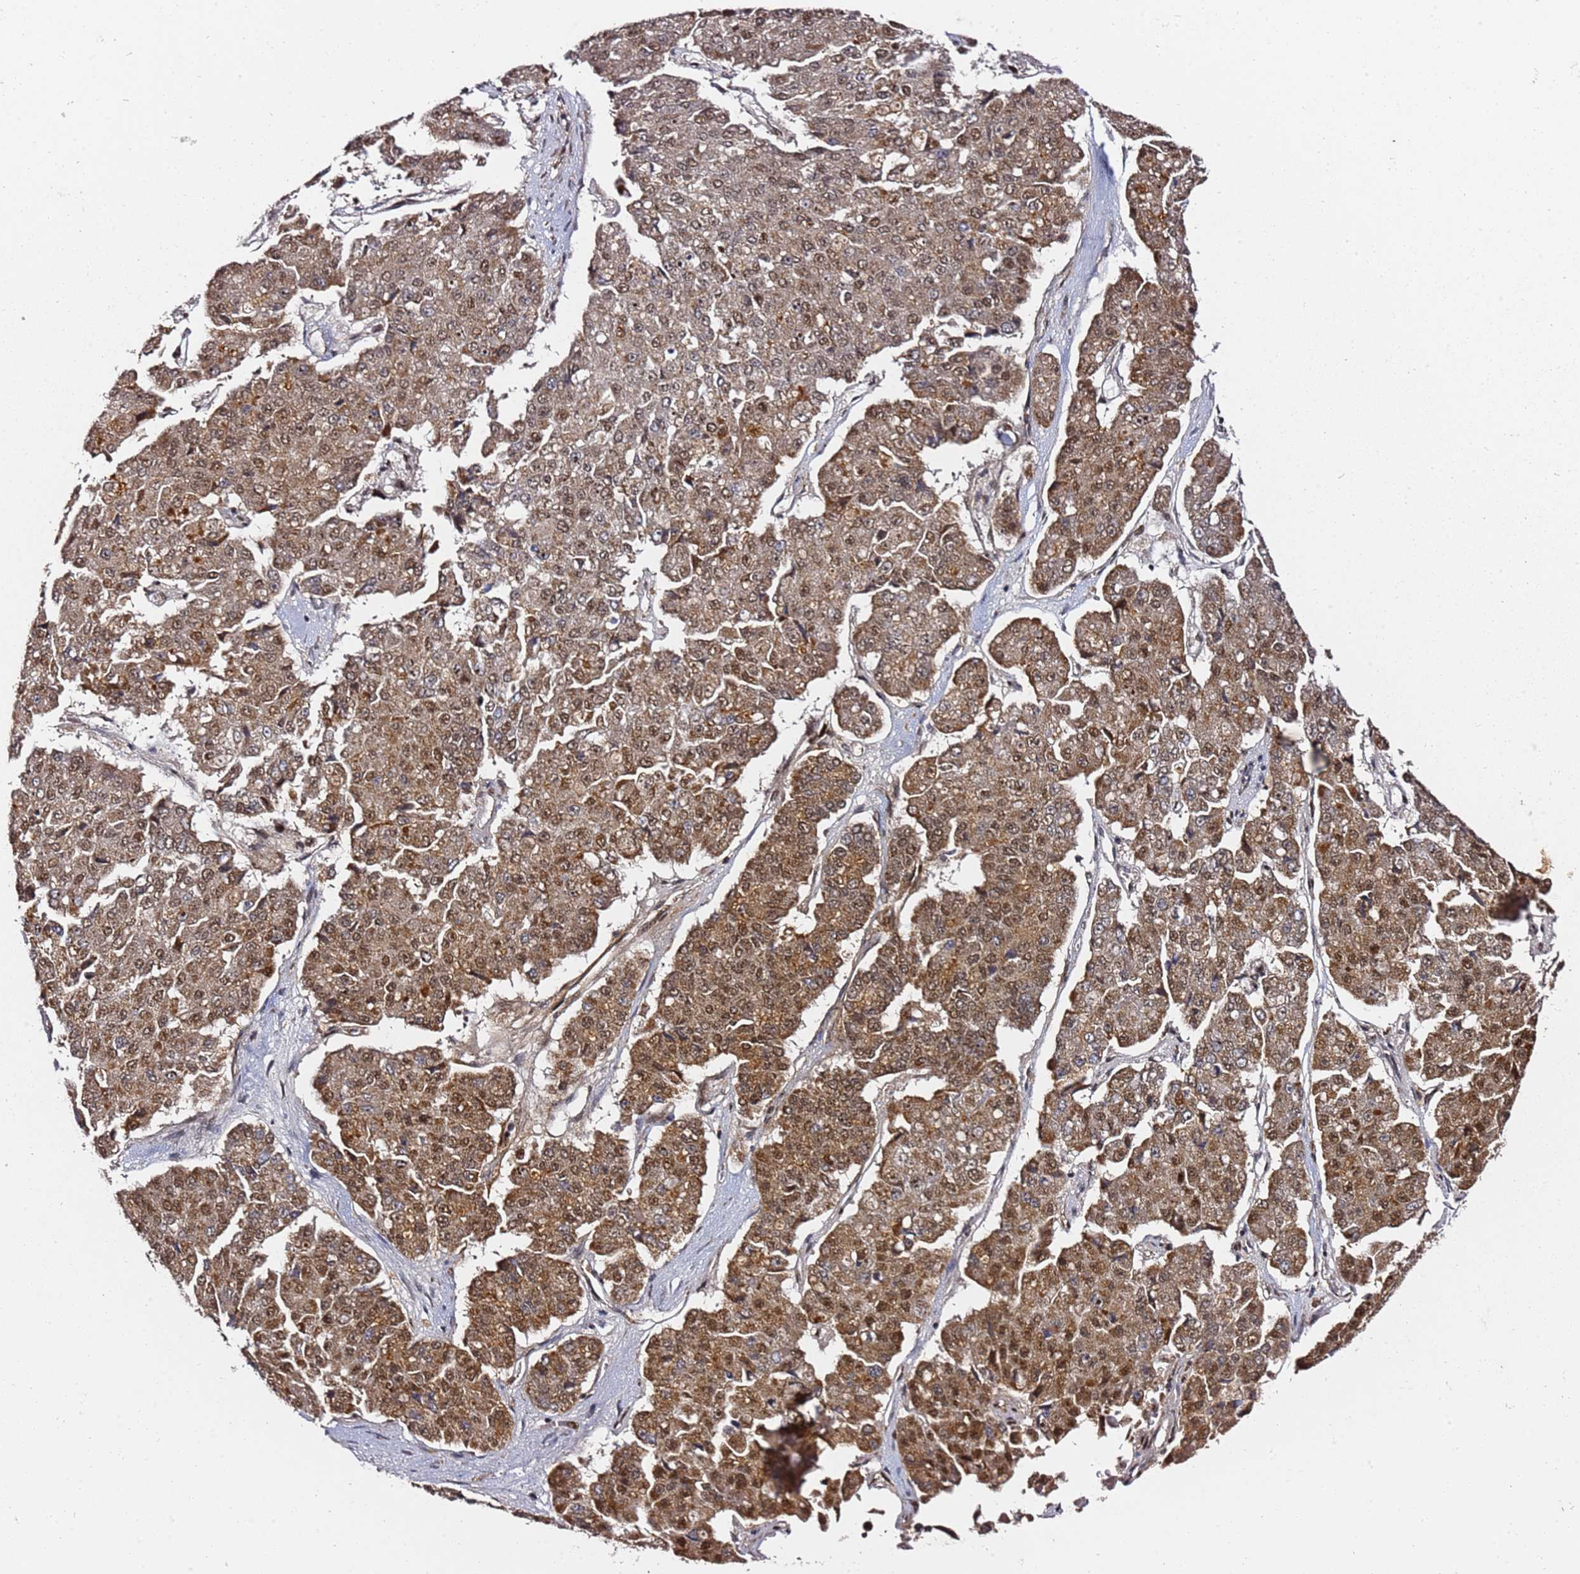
{"staining": {"intensity": "moderate", "quantity": ">75%", "location": "cytoplasmic/membranous,nuclear"}, "tissue": "pancreatic cancer", "cell_type": "Tumor cells", "image_type": "cancer", "snomed": [{"axis": "morphology", "description": "Adenocarcinoma, NOS"}, {"axis": "topography", "description": "Pancreas"}], "caption": "Pancreatic cancer (adenocarcinoma) was stained to show a protein in brown. There is medium levels of moderate cytoplasmic/membranous and nuclear positivity in about >75% of tumor cells.", "gene": "TP53AIP1", "patient": {"sex": "male", "age": 50}}